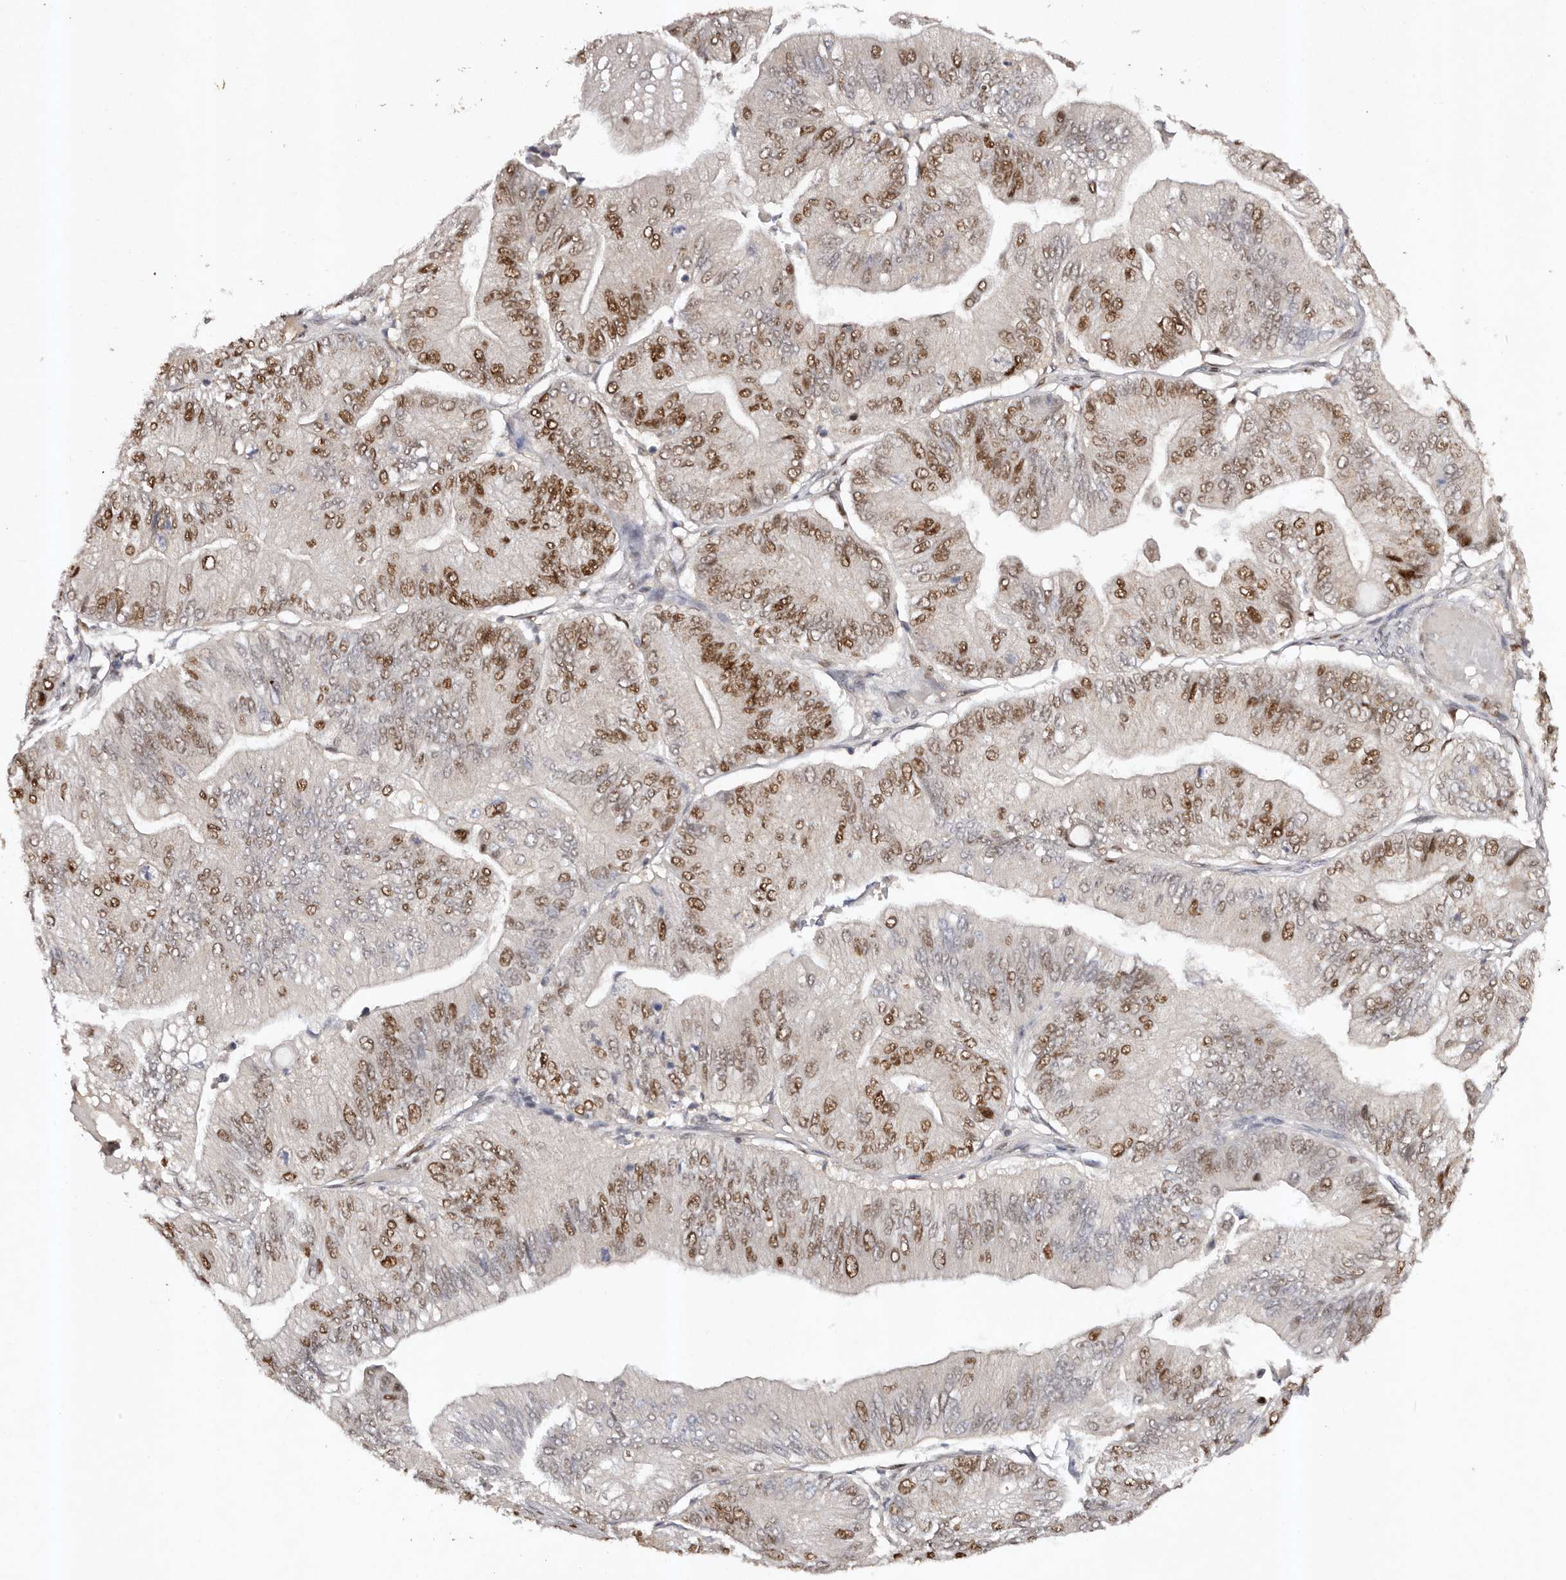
{"staining": {"intensity": "moderate", "quantity": "25%-75%", "location": "nuclear"}, "tissue": "ovarian cancer", "cell_type": "Tumor cells", "image_type": "cancer", "snomed": [{"axis": "morphology", "description": "Cystadenocarcinoma, mucinous, NOS"}, {"axis": "topography", "description": "Ovary"}], "caption": "A high-resolution histopathology image shows immunohistochemistry (IHC) staining of mucinous cystadenocarcinoma (ovarian), which displays moderate nuclear staining in approximately 25%-75% of tumor cells. (DAB (3,3'-diaminobenzidine) IHC with brightfield microscopy, high magnification).", "gene": "KLF7", "patient": {"sex": "female", "age": 61}}